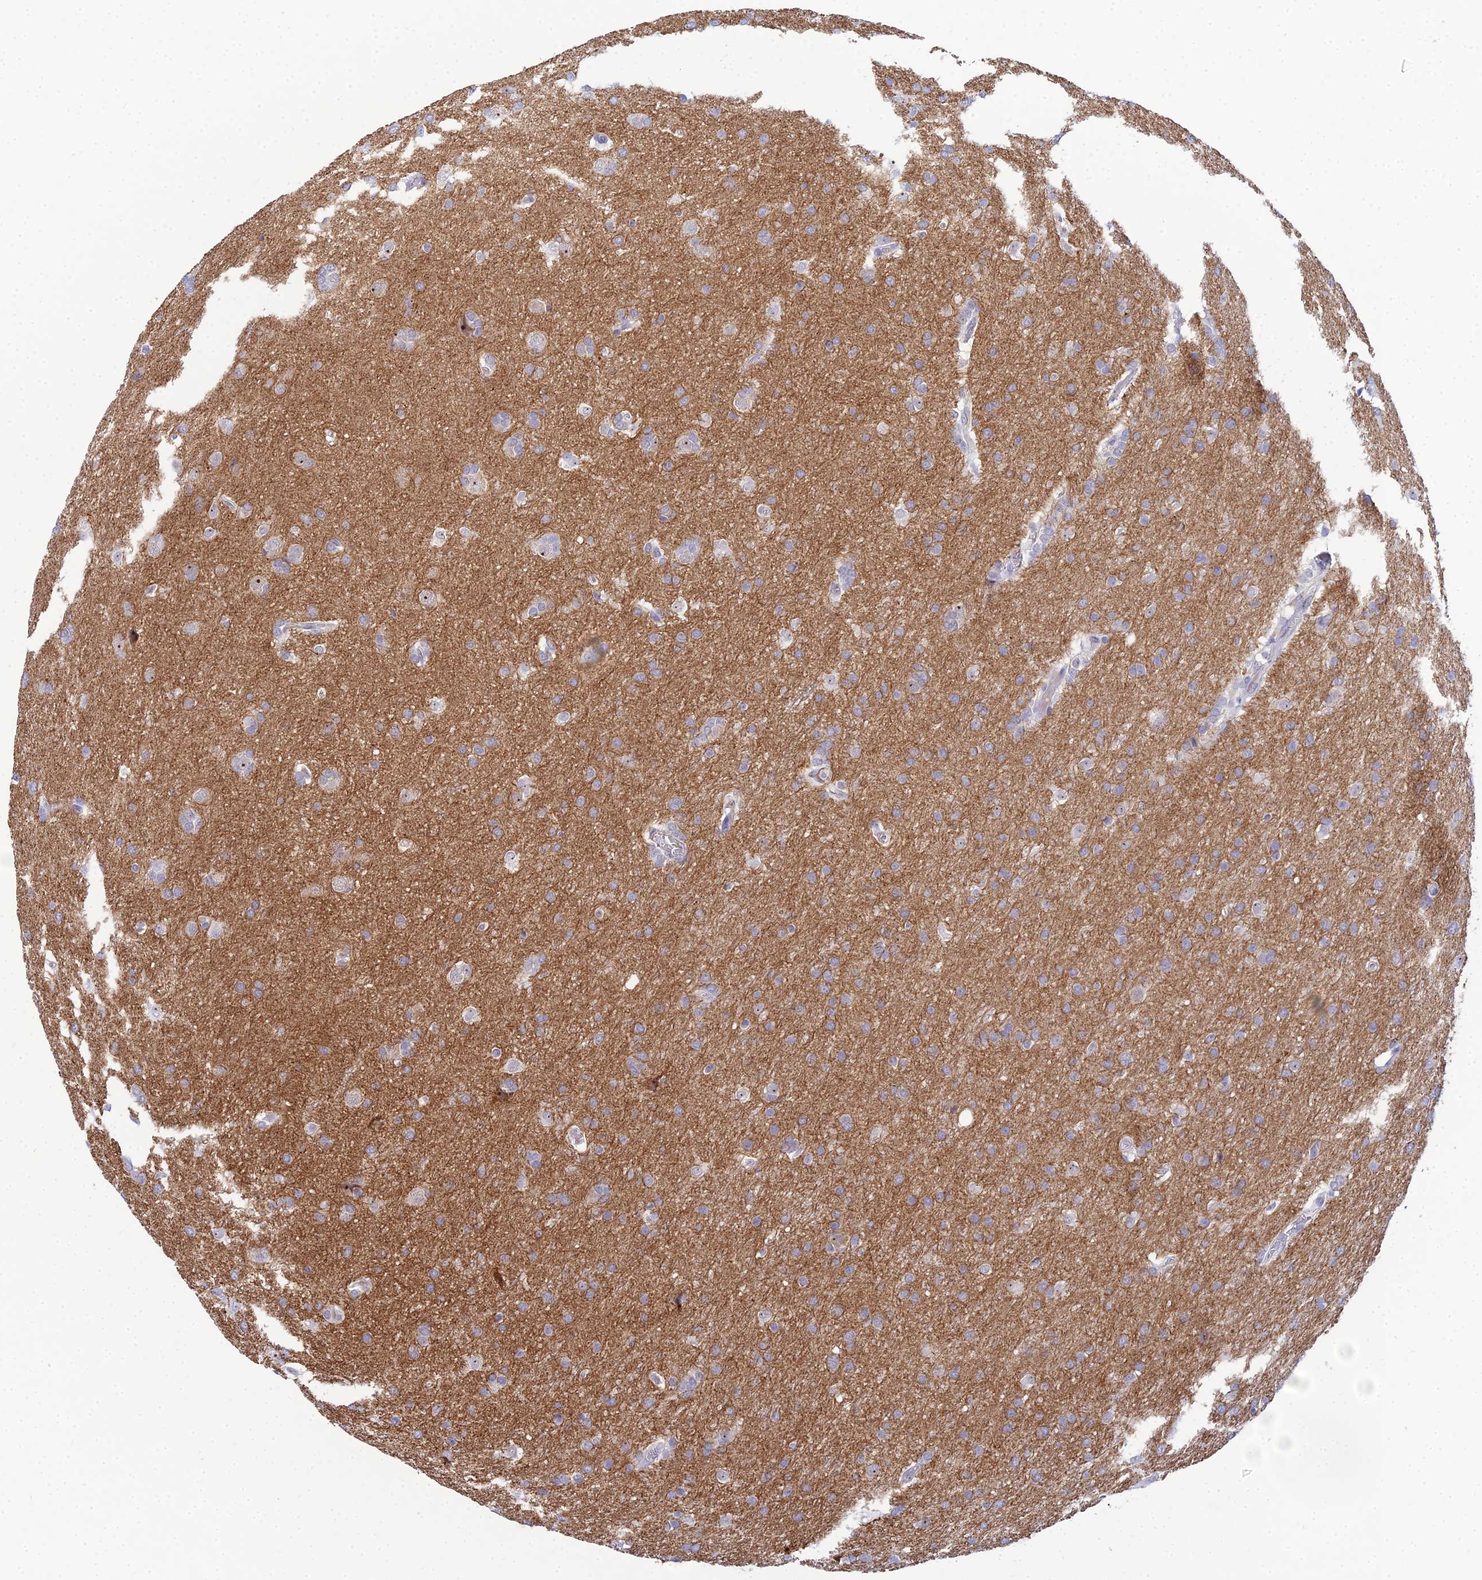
{"staining": {"intensity": "weak", "quantity": "25%-75%", "location": "cytoplasmic/membranous"}, "tissue": "glioma", "cell_type": "Tumor cells", "image_type": "cancer", "snomed": [{"axis": "morphology", "description": "Glioma, malignant, Low grade"}, {"axis": "topography", "description": "Brain"}], "caption": "Immunohistochemical staining of low-grade glioma (malignant) displays low levels of weak cytoplasmic/membranous protein positivity in approximately 25%-75% of tumor cells.", "gene": "PLPP4", "patient": {"sex": "female", "age": 32}}